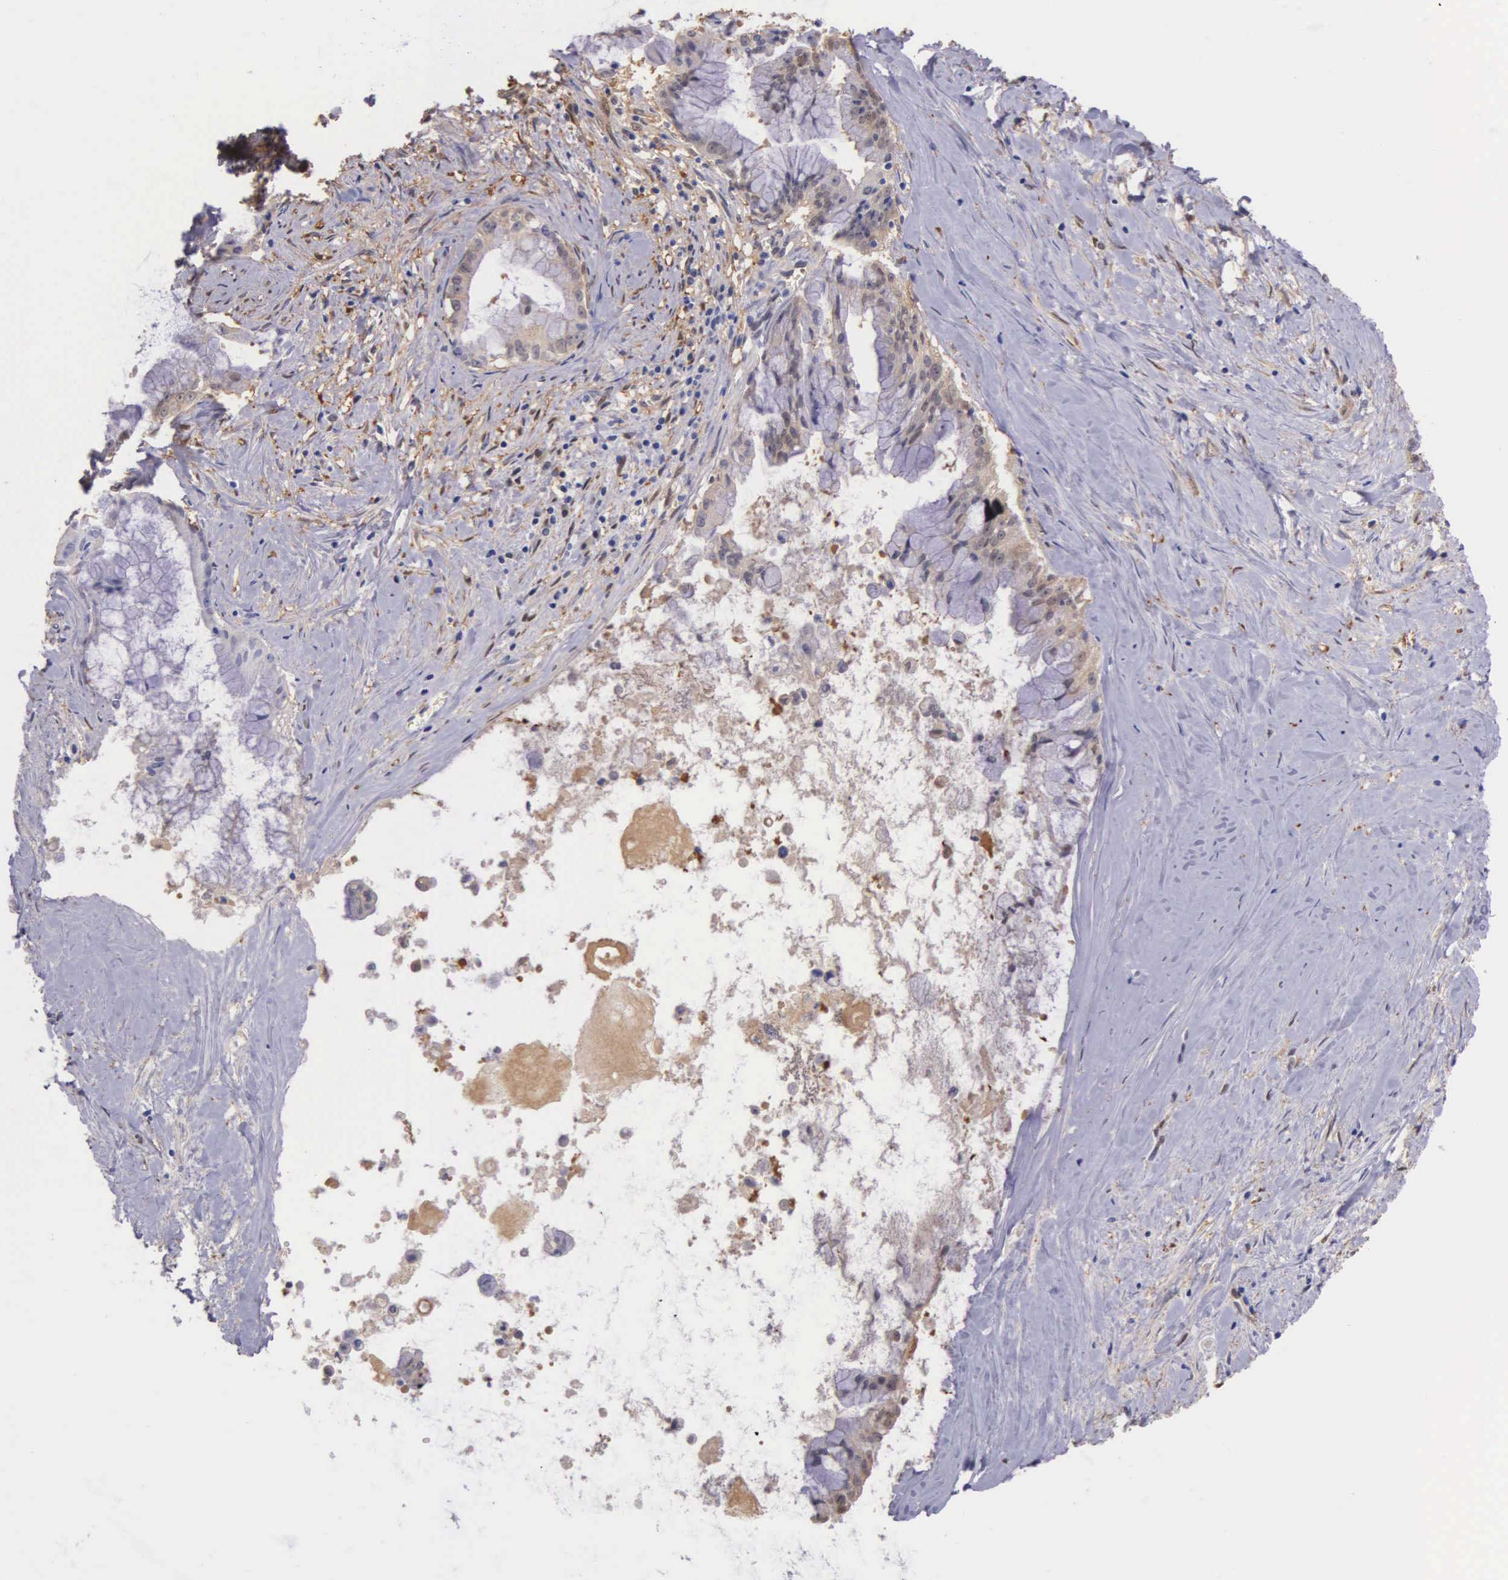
{"staining": {"intensity": "weak", "quantity": "<25%", "location": "cytoplasmic/membranous"}, "tissue": "pancreatic cancer", "cell_type": "Tumor cells", "image_type": "cancer", "snomed": [{"axis": "morphology", "description": "Adenocarcinoma, NOS"}, {"axis": "topography", "description": "Pancreas"}], "caption": "DAB (3,3'-diaminobenzidine) immunohistochemical staining of pancreatic adenocarcinoma shows no significant expression in tumor cells.", "gene": "GSTT2", "patient": {"sex": "male", "age": 59}}